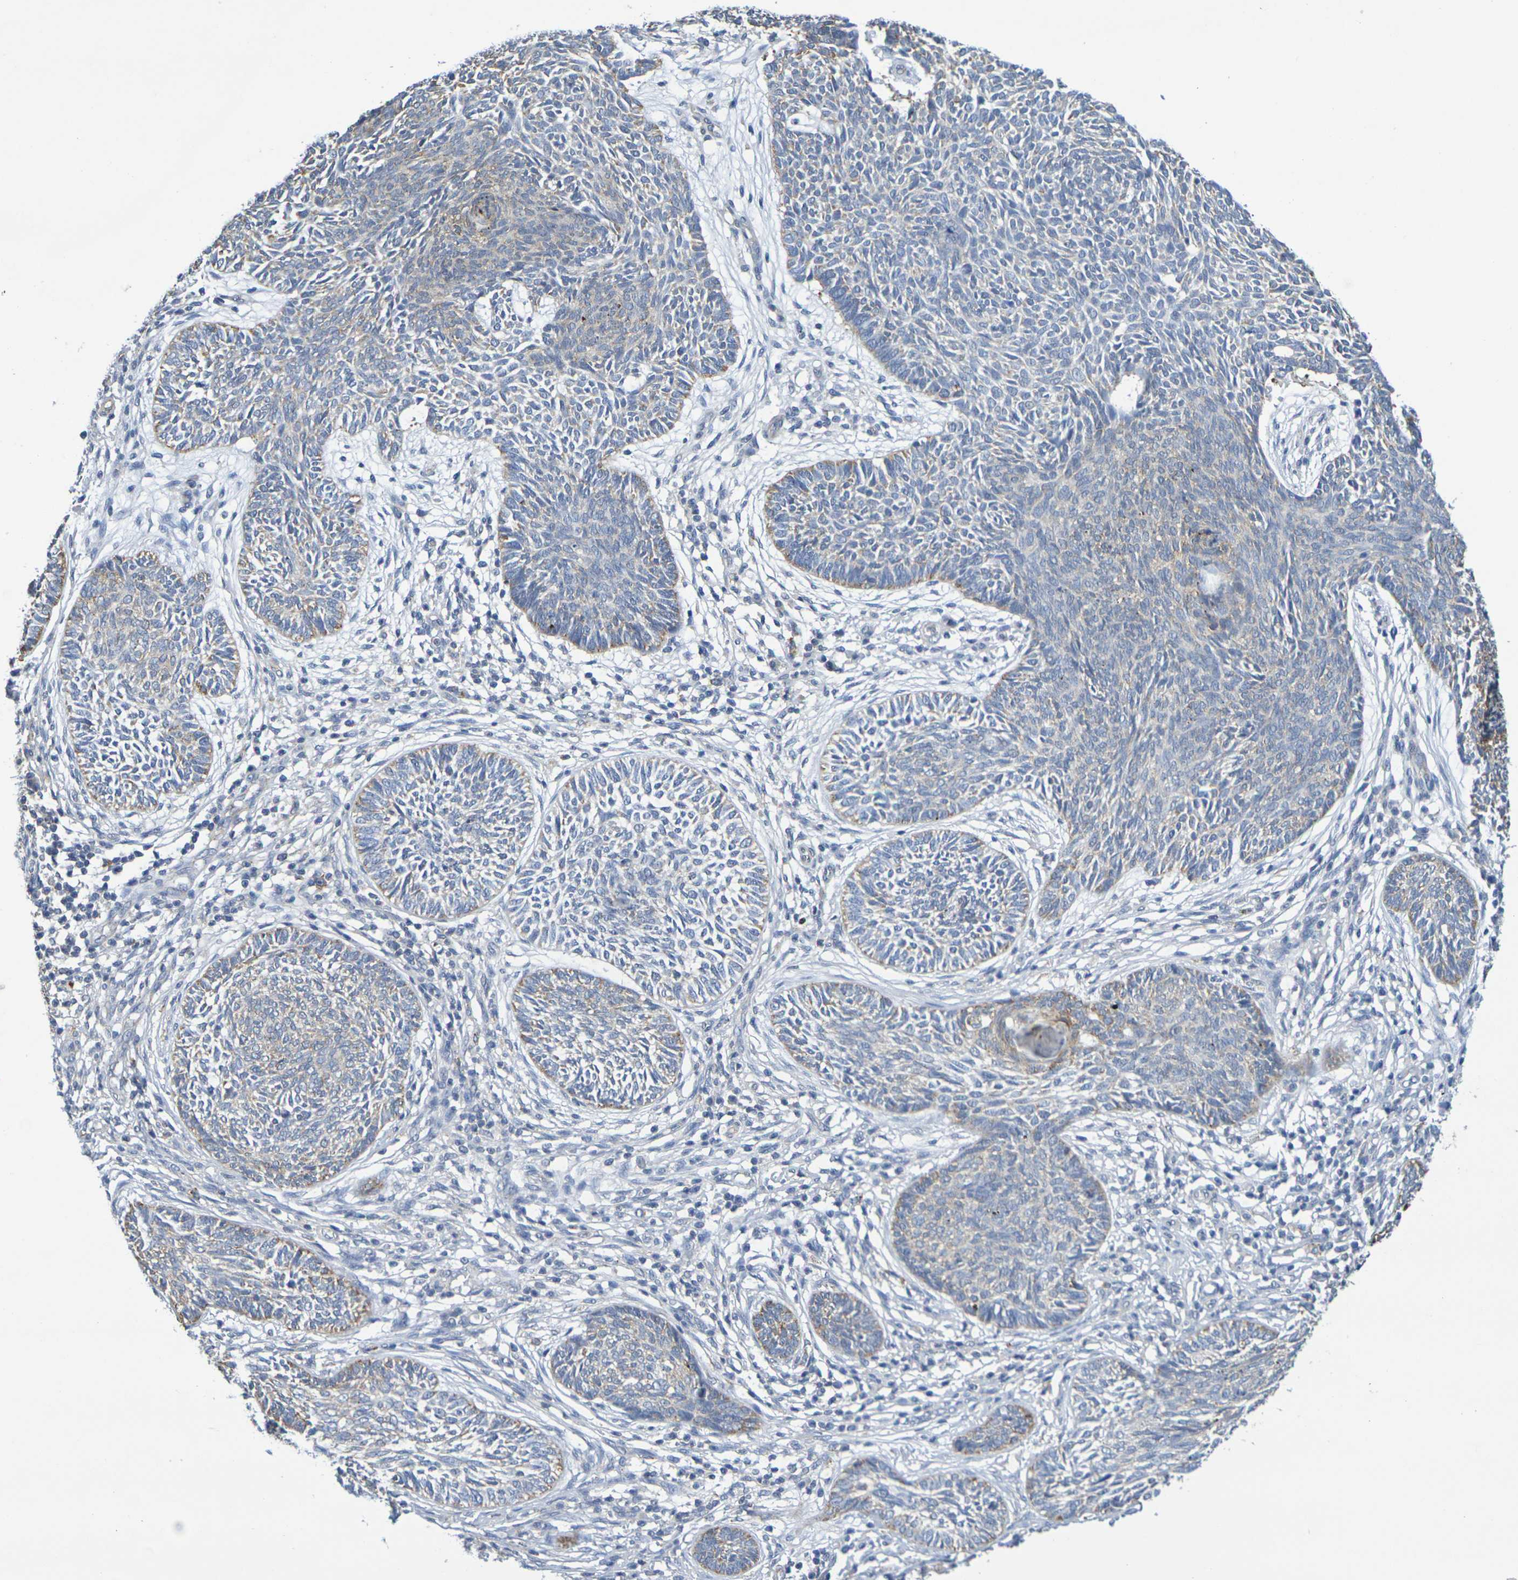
{"staining": {"intensity": "moderate", "quantity": "25%-75%", "location": "cytoplasmic/membranous"}, "tissue": "skin cancer", "cell_type": "Tumor cells", "image_type": "cancer", "snomed": [{"axis": "morphology", "description": "Papilloma, NOS"}, {"axis": "morphology", "description": "Basal cell carcinoma"}, {"axis": "topography", "description": "Skin"}], "caption": "A brown stain shows moderate cytoplasmic/membranous staining of a protein in skin cancer (basal cell carcinoma) tumor cells.", "gene": "CHRNB1", "patient": {"sex": "male", "age": 87}}